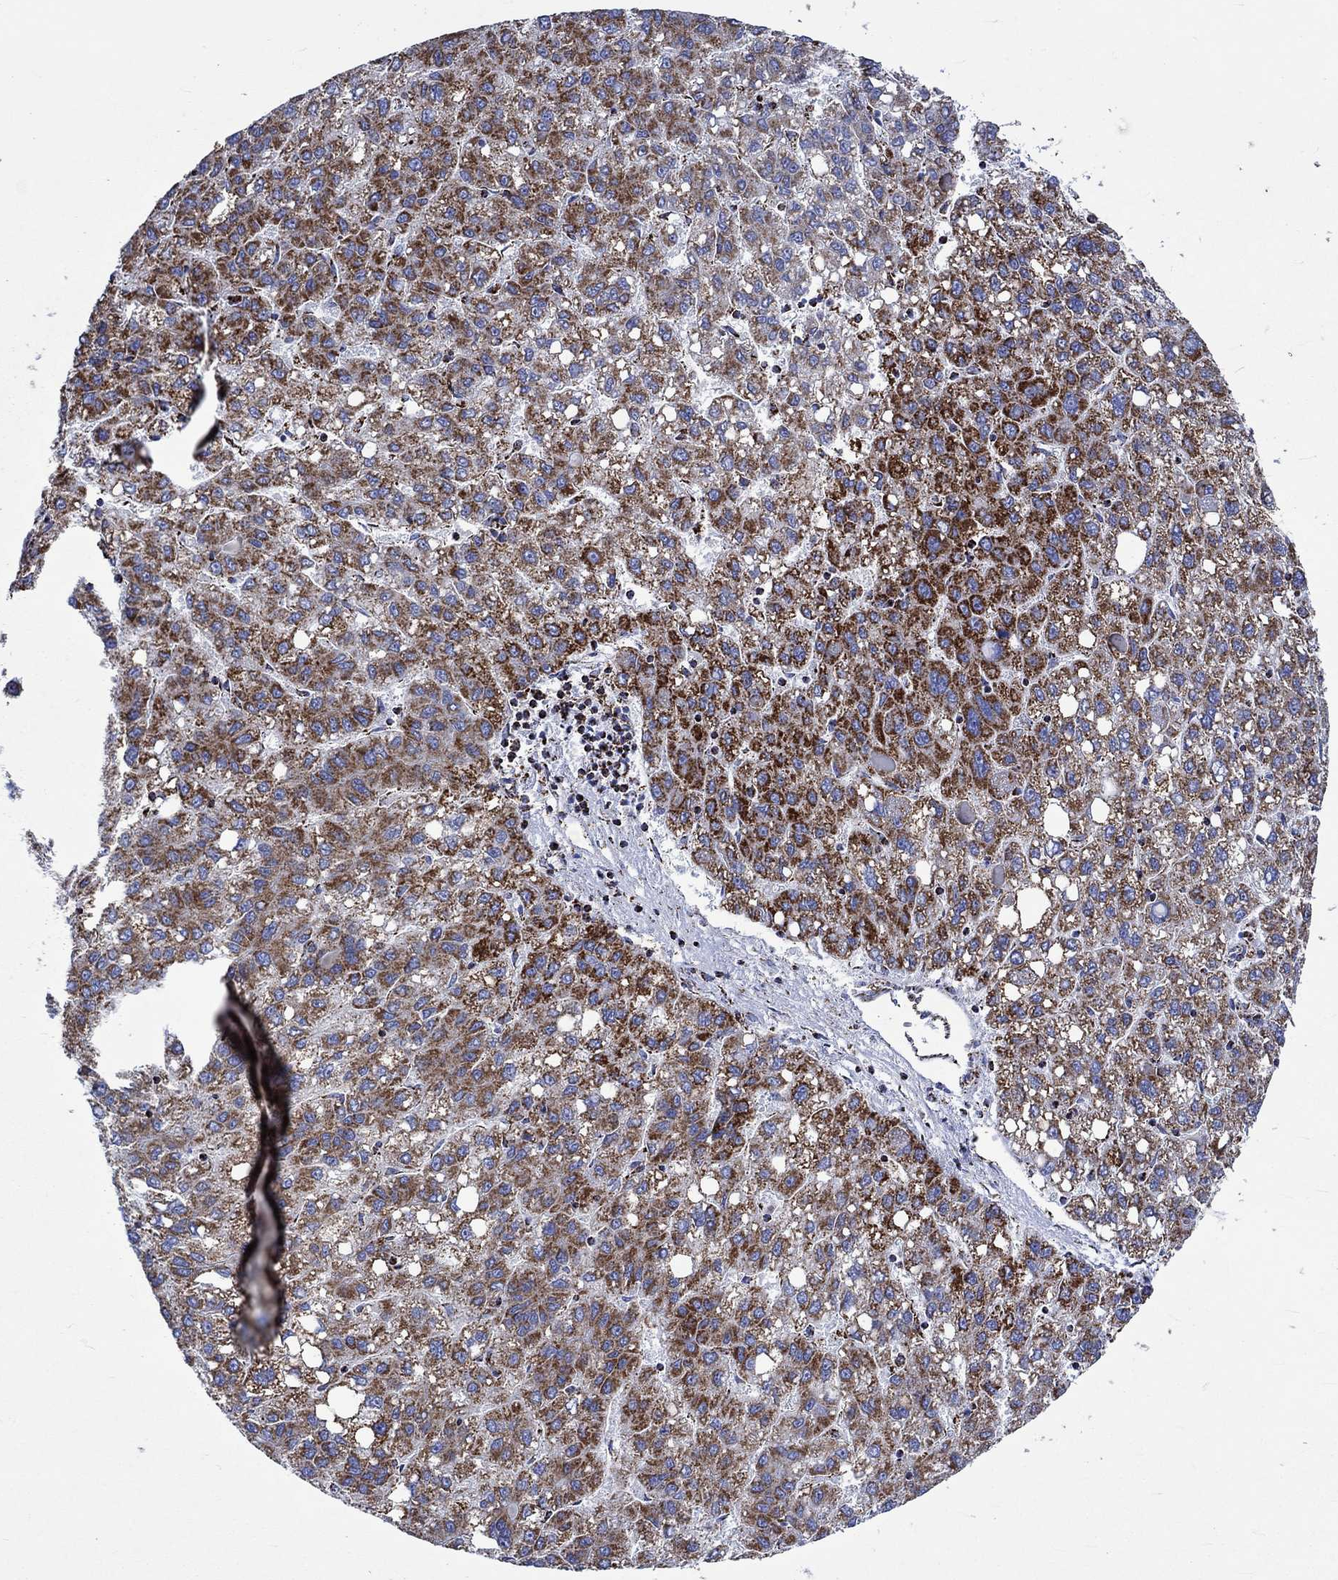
{"staining": {"intensity": "strong", "quantity": ">75%", "location": "cytoplasmic/membranous"}, "tissue": "liver cancer", "cell_type": "Tumor cells", "image_type": "cancer", "snomed": [{"axis": "morphology", "description": "Carcinoma, Hepatocellular, NOS"}, {"axis": "topography", "description": "Liver"}], "caption": "IHC of hepatocellular carcinoma (liver) displays high levels of strong cytoplasmic/membranous staining in about >75% of tumor cells.", "gene": "RCE1", "patient": {"sex": "female", "age": 82}}